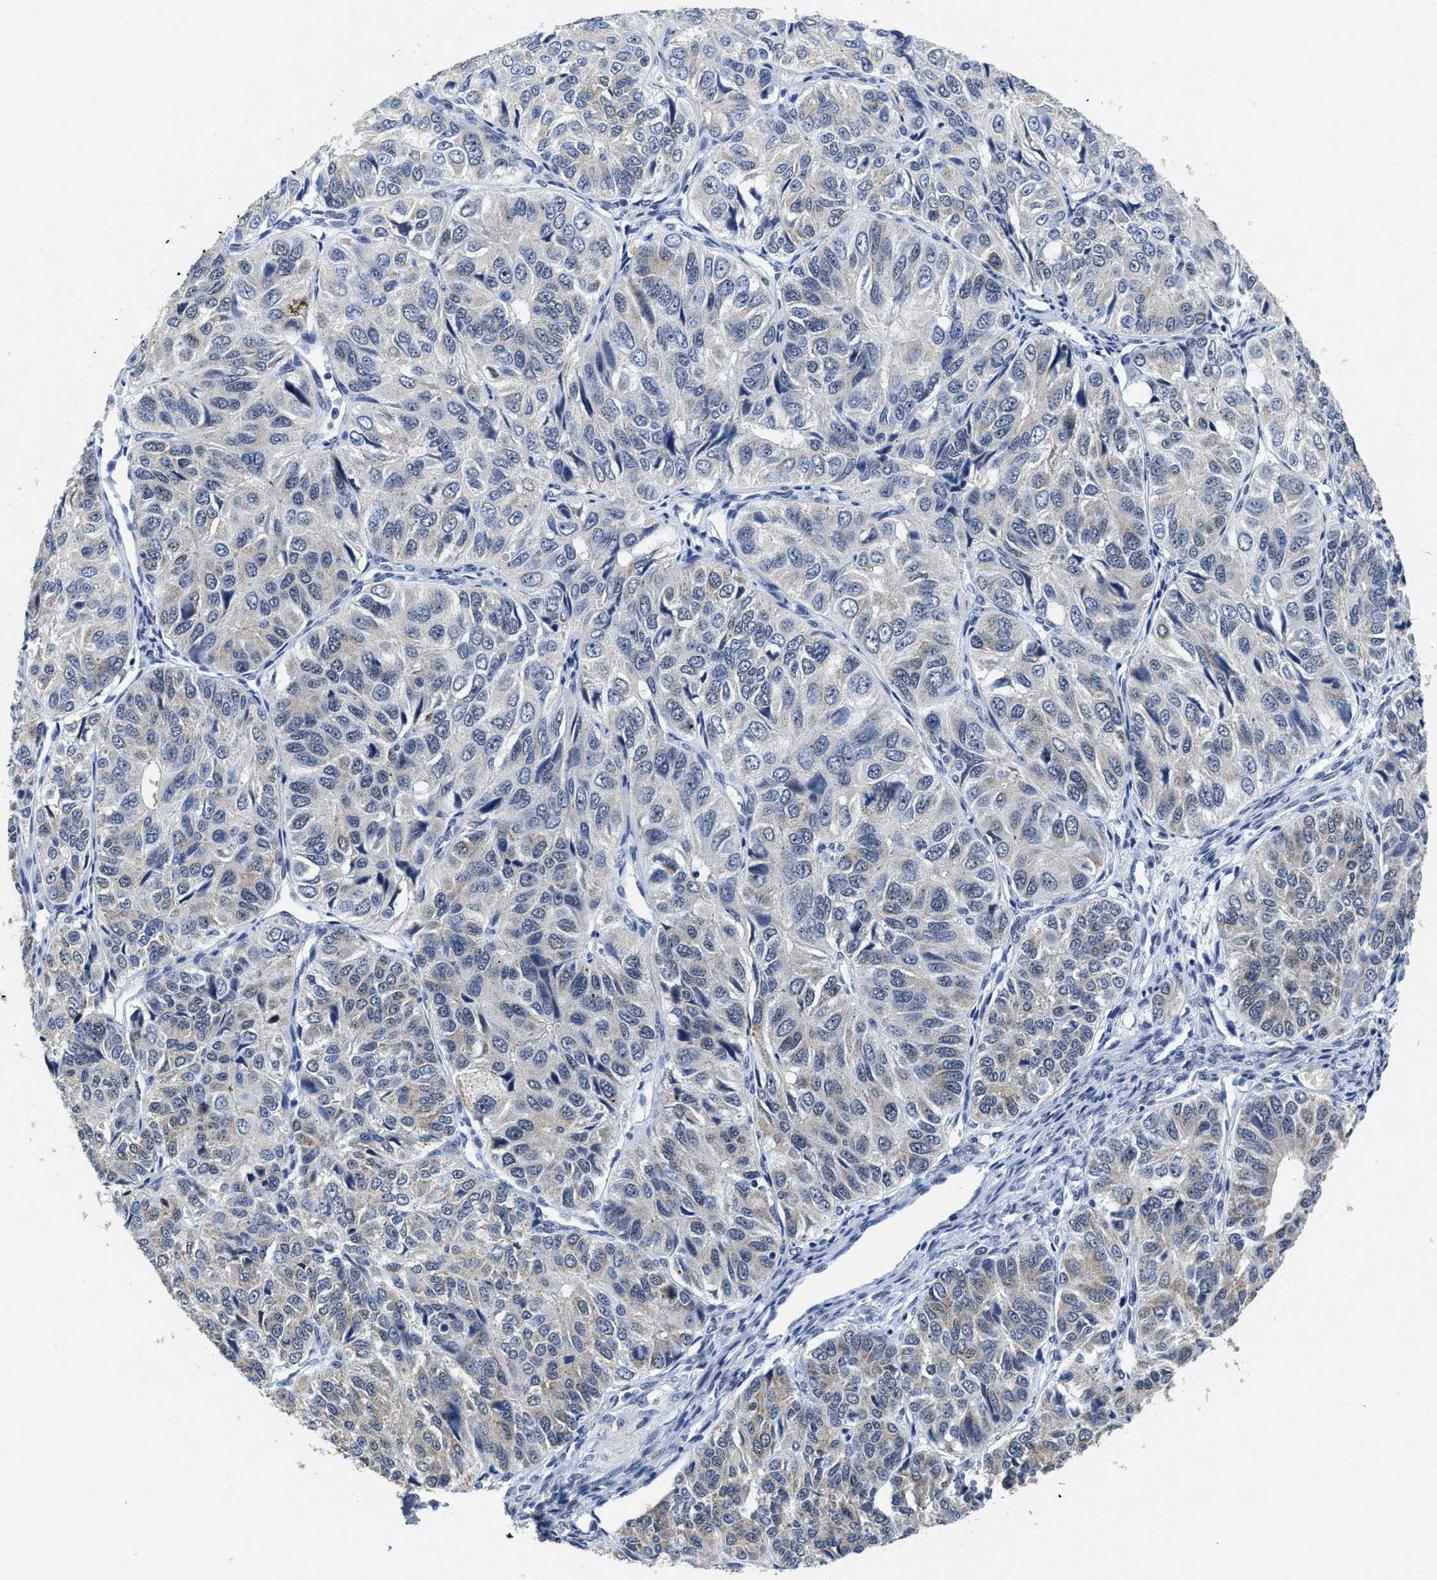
{"staining": {"intensity": "weak", "quantity": "<25%", "location": "cytoplasmic/membranous"}, "tissue": "ovarian cancer", "cell_type": "Tumor cells", "image_type": "cancer", "snomed": [{"axis": "morphology", "description": "Carcinoma, endometroid"}, {"axis": "topography", "description": "Ovary"}], "caption": "This is an immunohistochemistry (IHC) histopathology image of human ovarian cancer (endometroid carcinoma). There is no positivity in tumor cells.", "gene": "ID3", "patient": {"sex": "female", "age": 51}}